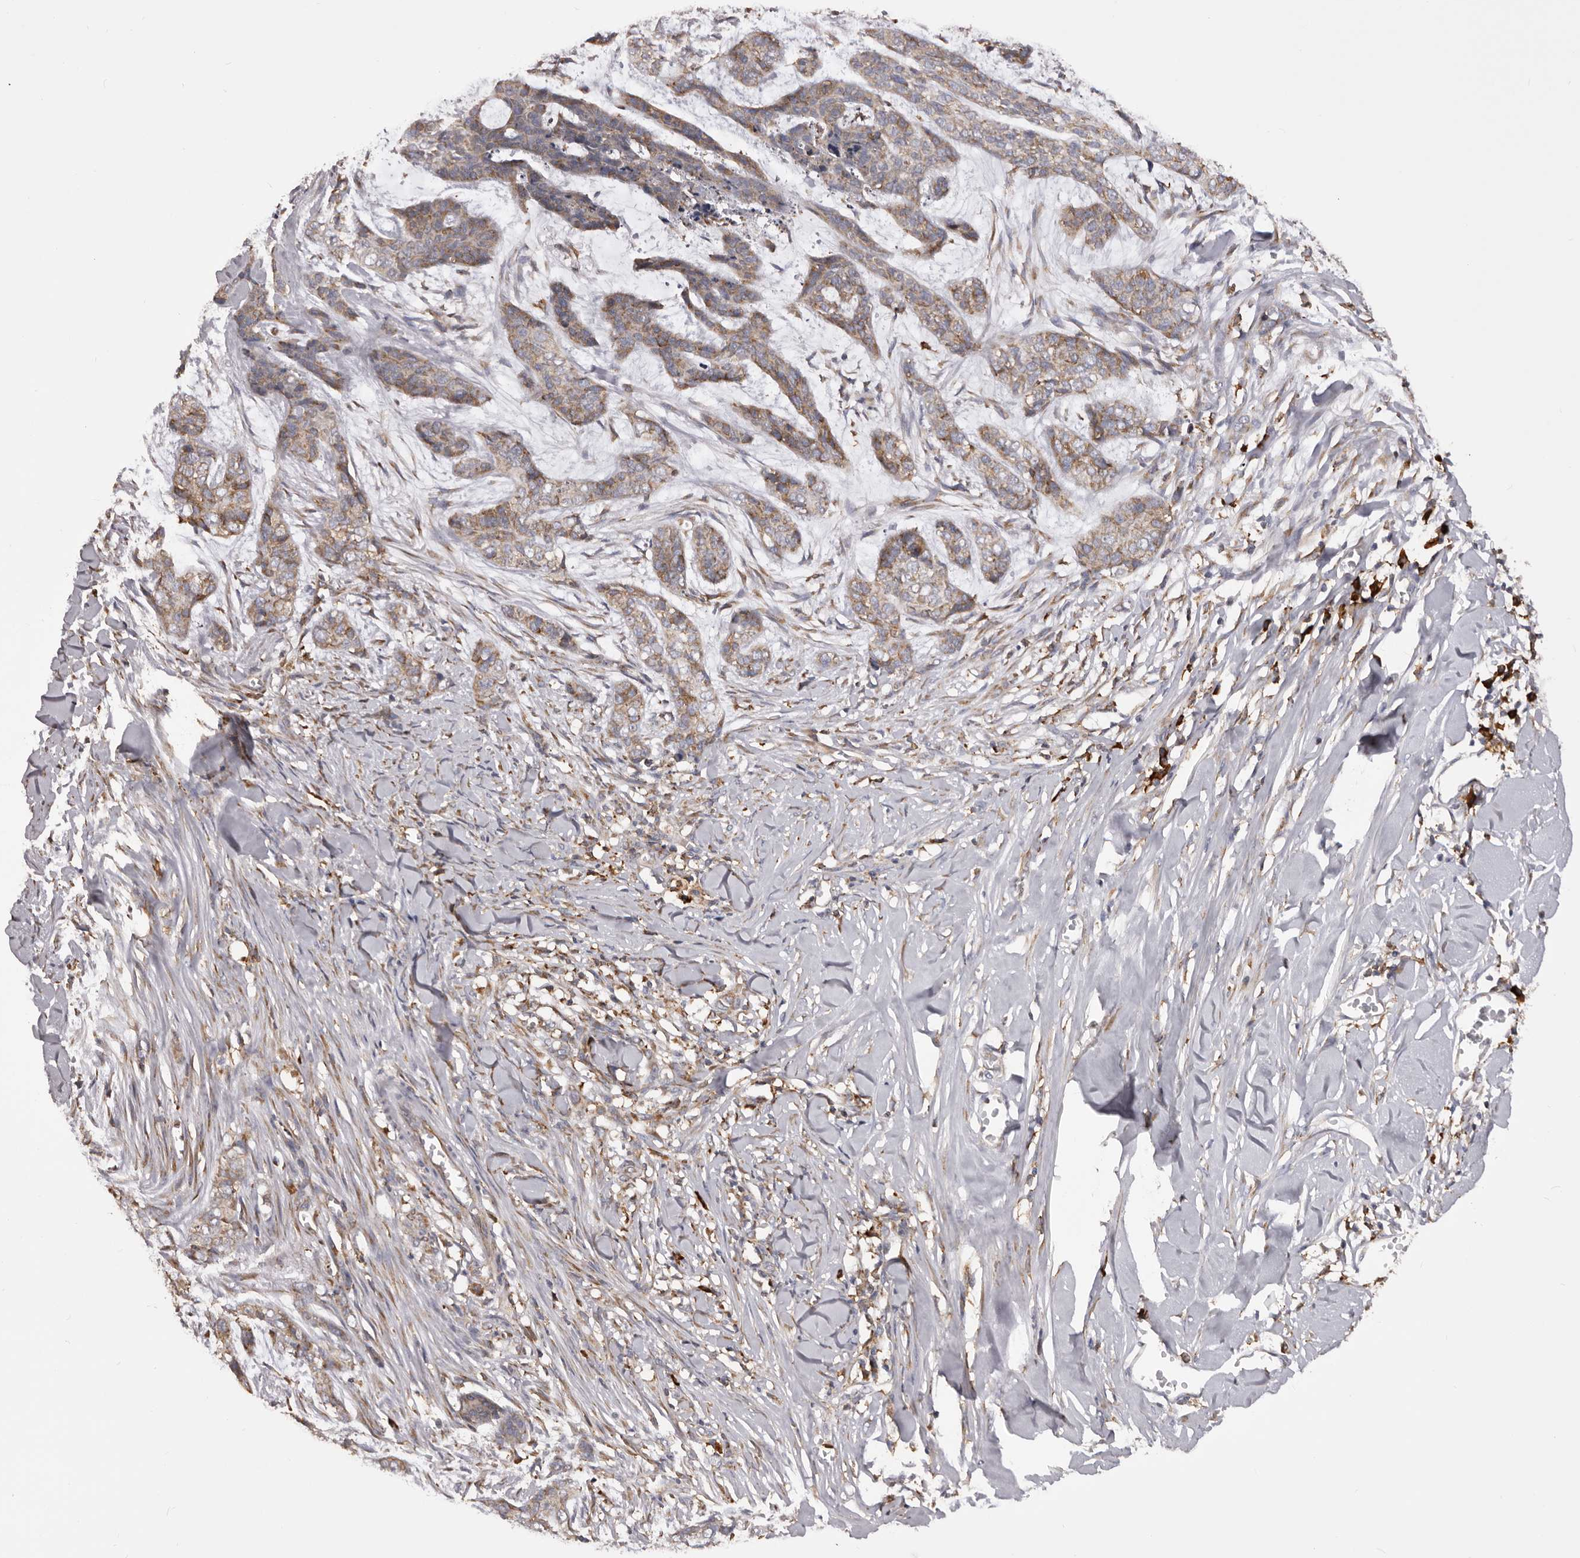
{"staining": {"intensity": "moderate", "quantity": ">75%", "location": "cytoplasmic/membranous"}, "tissue": "skin cancer", "cell_type": "Tumor cells", "image_type": "cancer", "snomed": [{"axis": "morphology", "description": "Basal cell carcinoma"}, {"axis": "topography", "description": "Skin"}], "caption": "Brown immunohistochemical staining in human skin basal cell carcinoma demonstrates moderate cytoplasmic/membranous positivity in approximately >75% of tumor cells.", "gene": "QRSL1", "patient": {"sex": "female", "age": 64}}